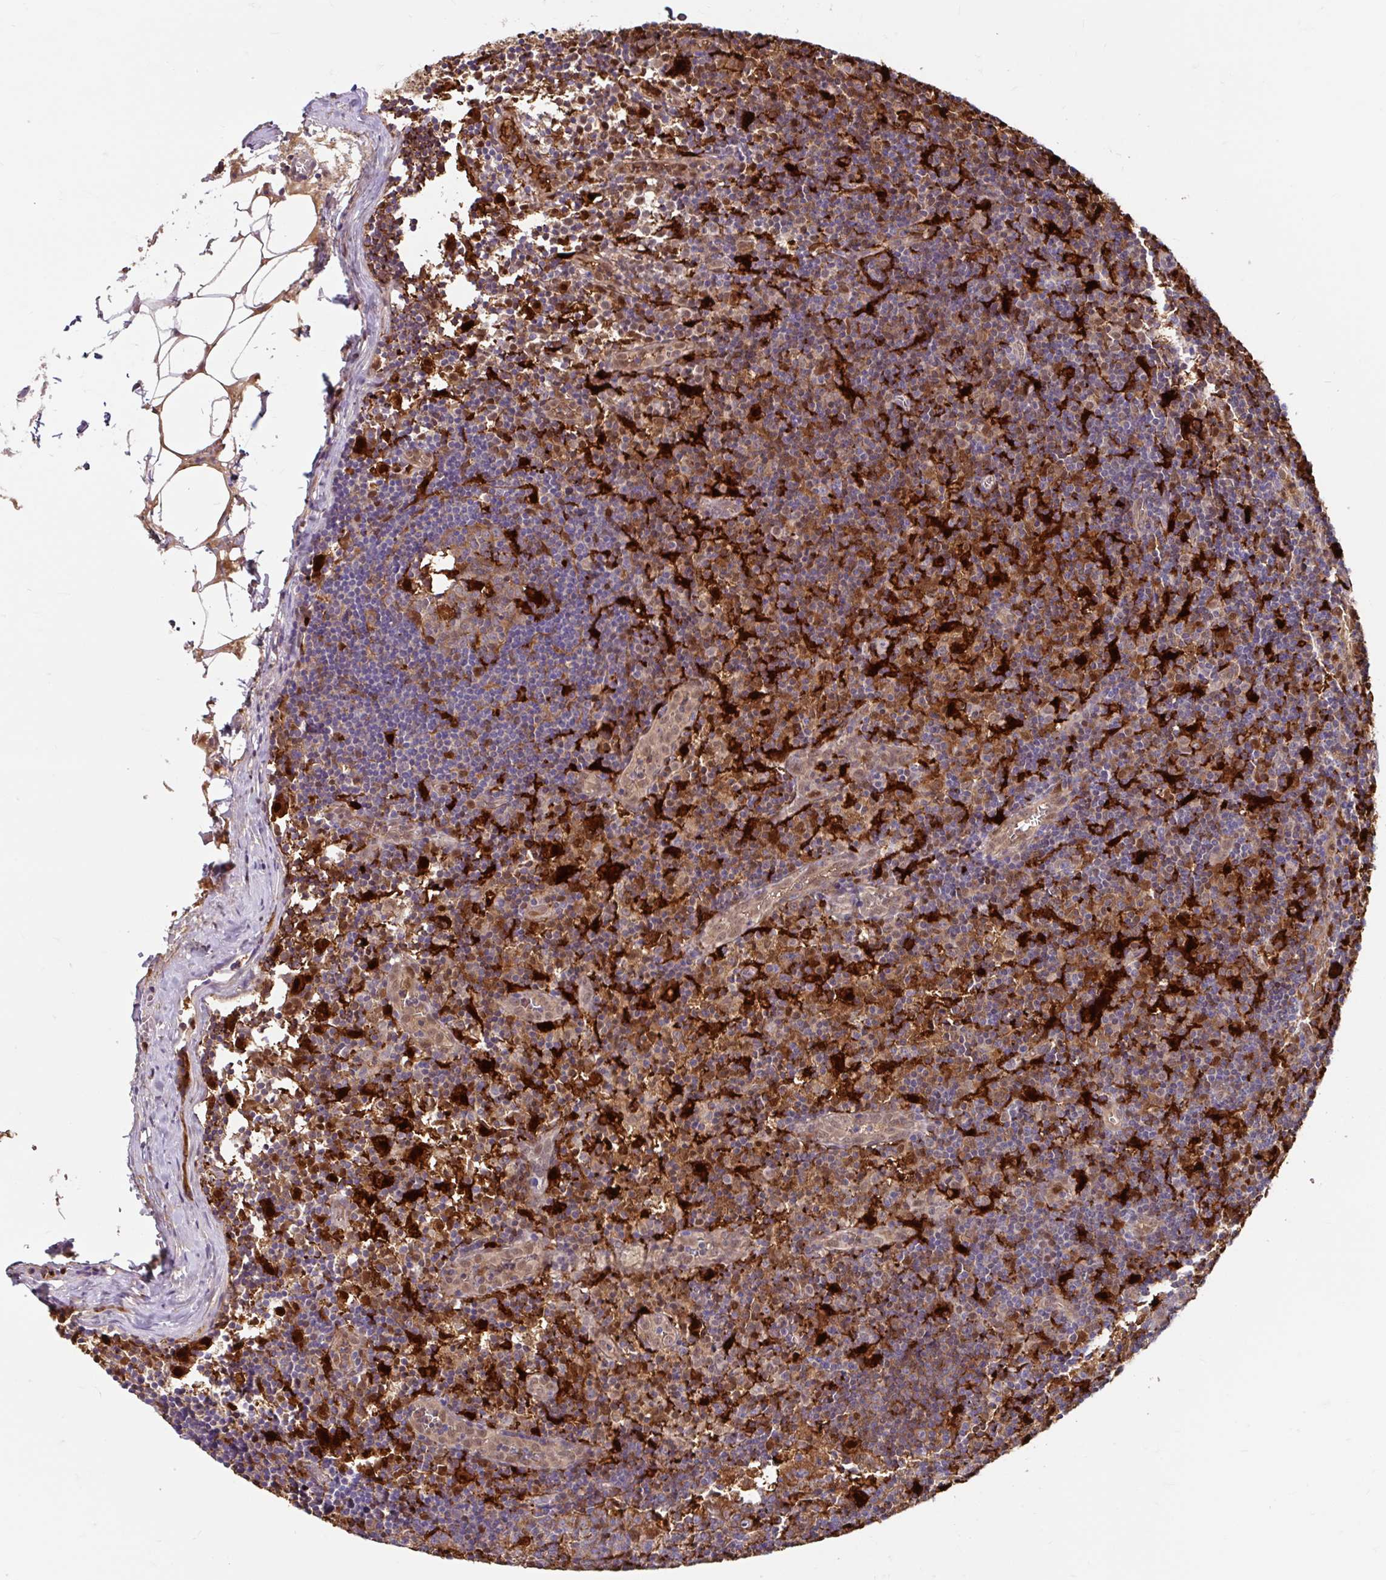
{"staining": {"intensity": "negative", "quantity": "none", "location": "none"}, "tissue": "lymph node", "cell_type": "Germinal center cells", "image_type": "normal", "snomed": [{"axis": "morphology", "description": "Normal tissue, NOS"}, {"axis": "topography", "description": "Lymph node"}], "caption": "The immunohistochemistry micrograph has no significant expression in germinal center cells of lymph node. (Stains: DAB (3,3'-diaminobenzidine) immunohistochemistry with hematoxylin counter stain, Microscopy: brightfield microscopy at high magnification).", "gene": "BLVRA", "patient": {"sex": "female", "age": 45}}